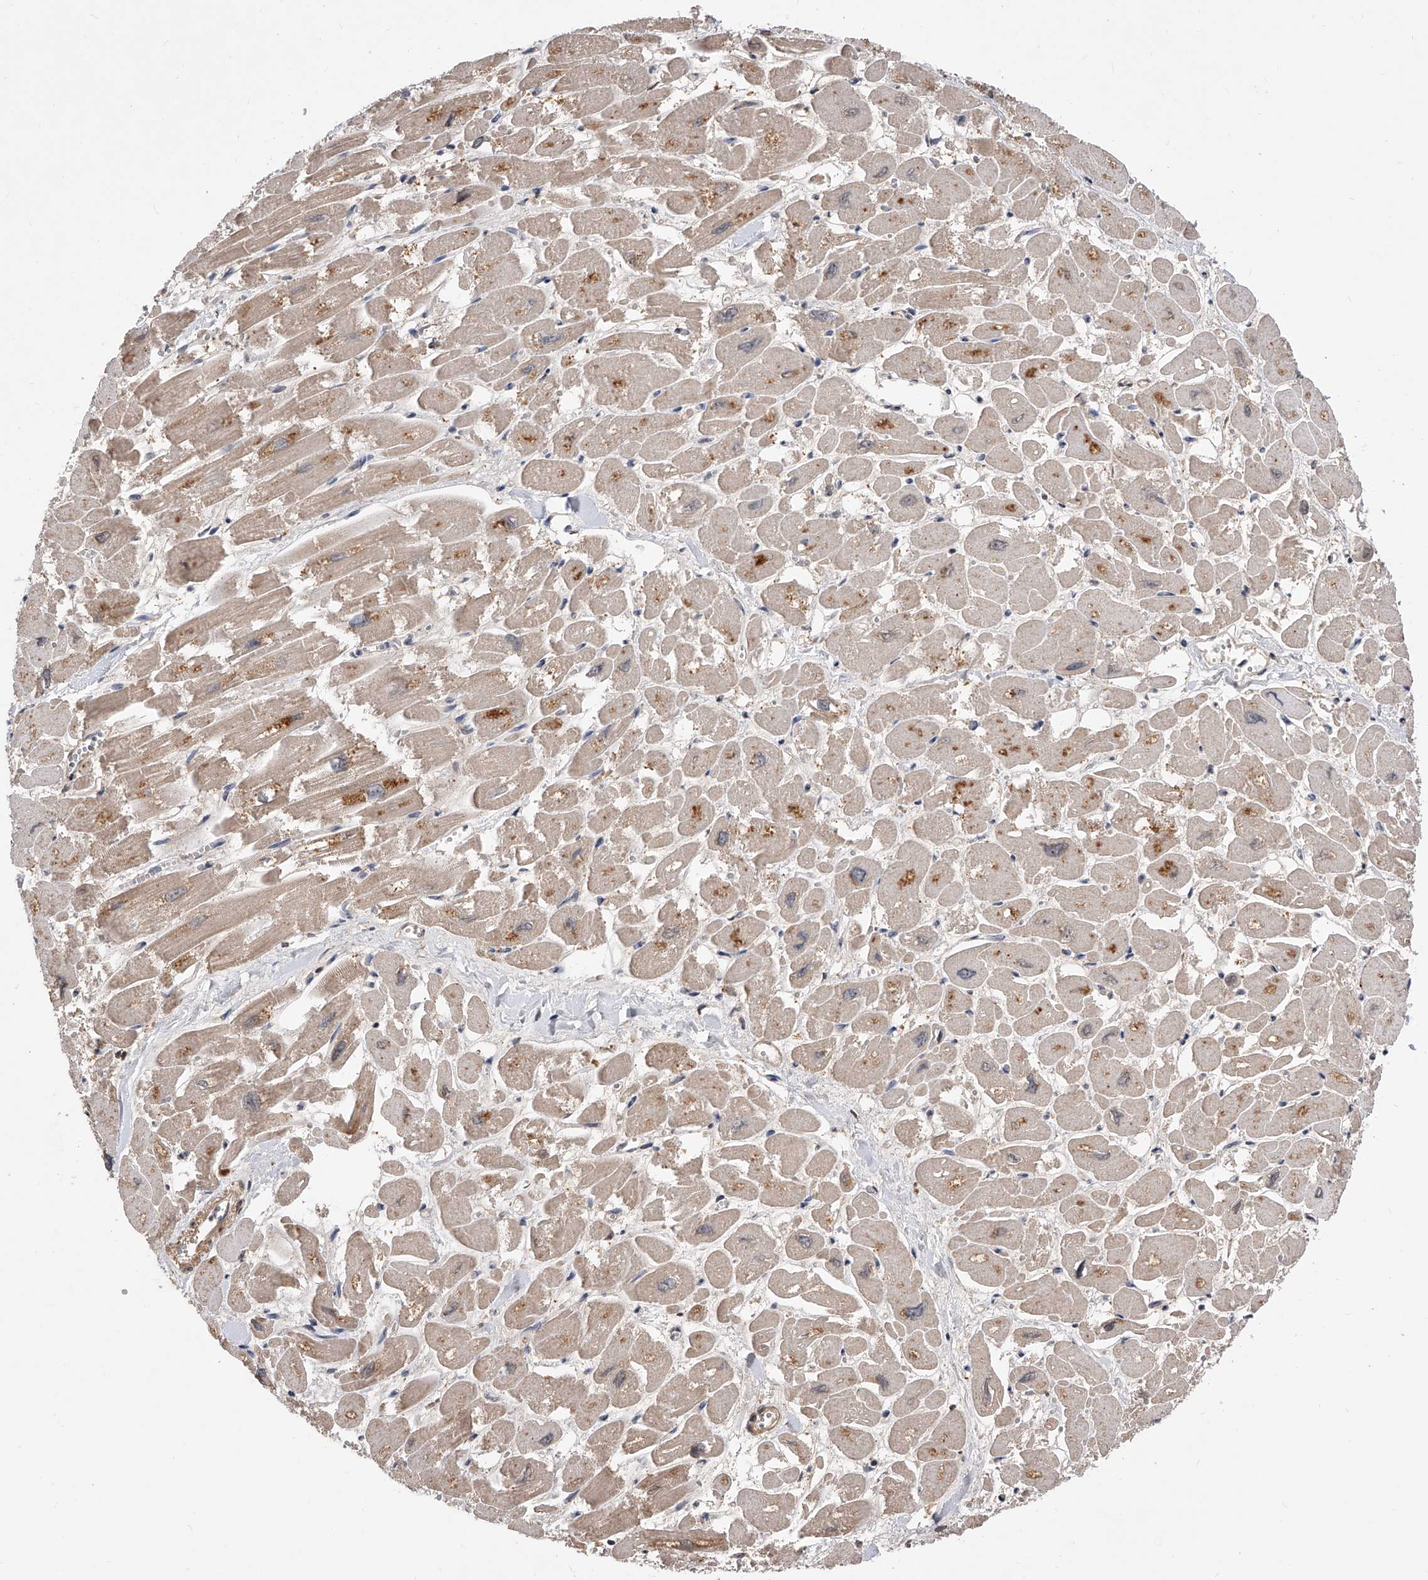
{"staining": {"intensity": "moderate", "quantity": "25%-75%", "location": "cytoplasmic/membranous"}, "tissue": "heart muscle", "cell_type": "Cardiomyocytes", "image_type": "normal", "snomed": [{"axis": "morphology", "description": "Normal tissue, NOS"}, {"axis": "topography", "description": "Heart"}], "caption": "Protein staining of benign heart muscle displays moderate cytoplasmic/membranous staining in approximately 25%-75% of cardiomyocytes.", "gene": "GMDS", "patient": {"sex": "male", "age": 54}}